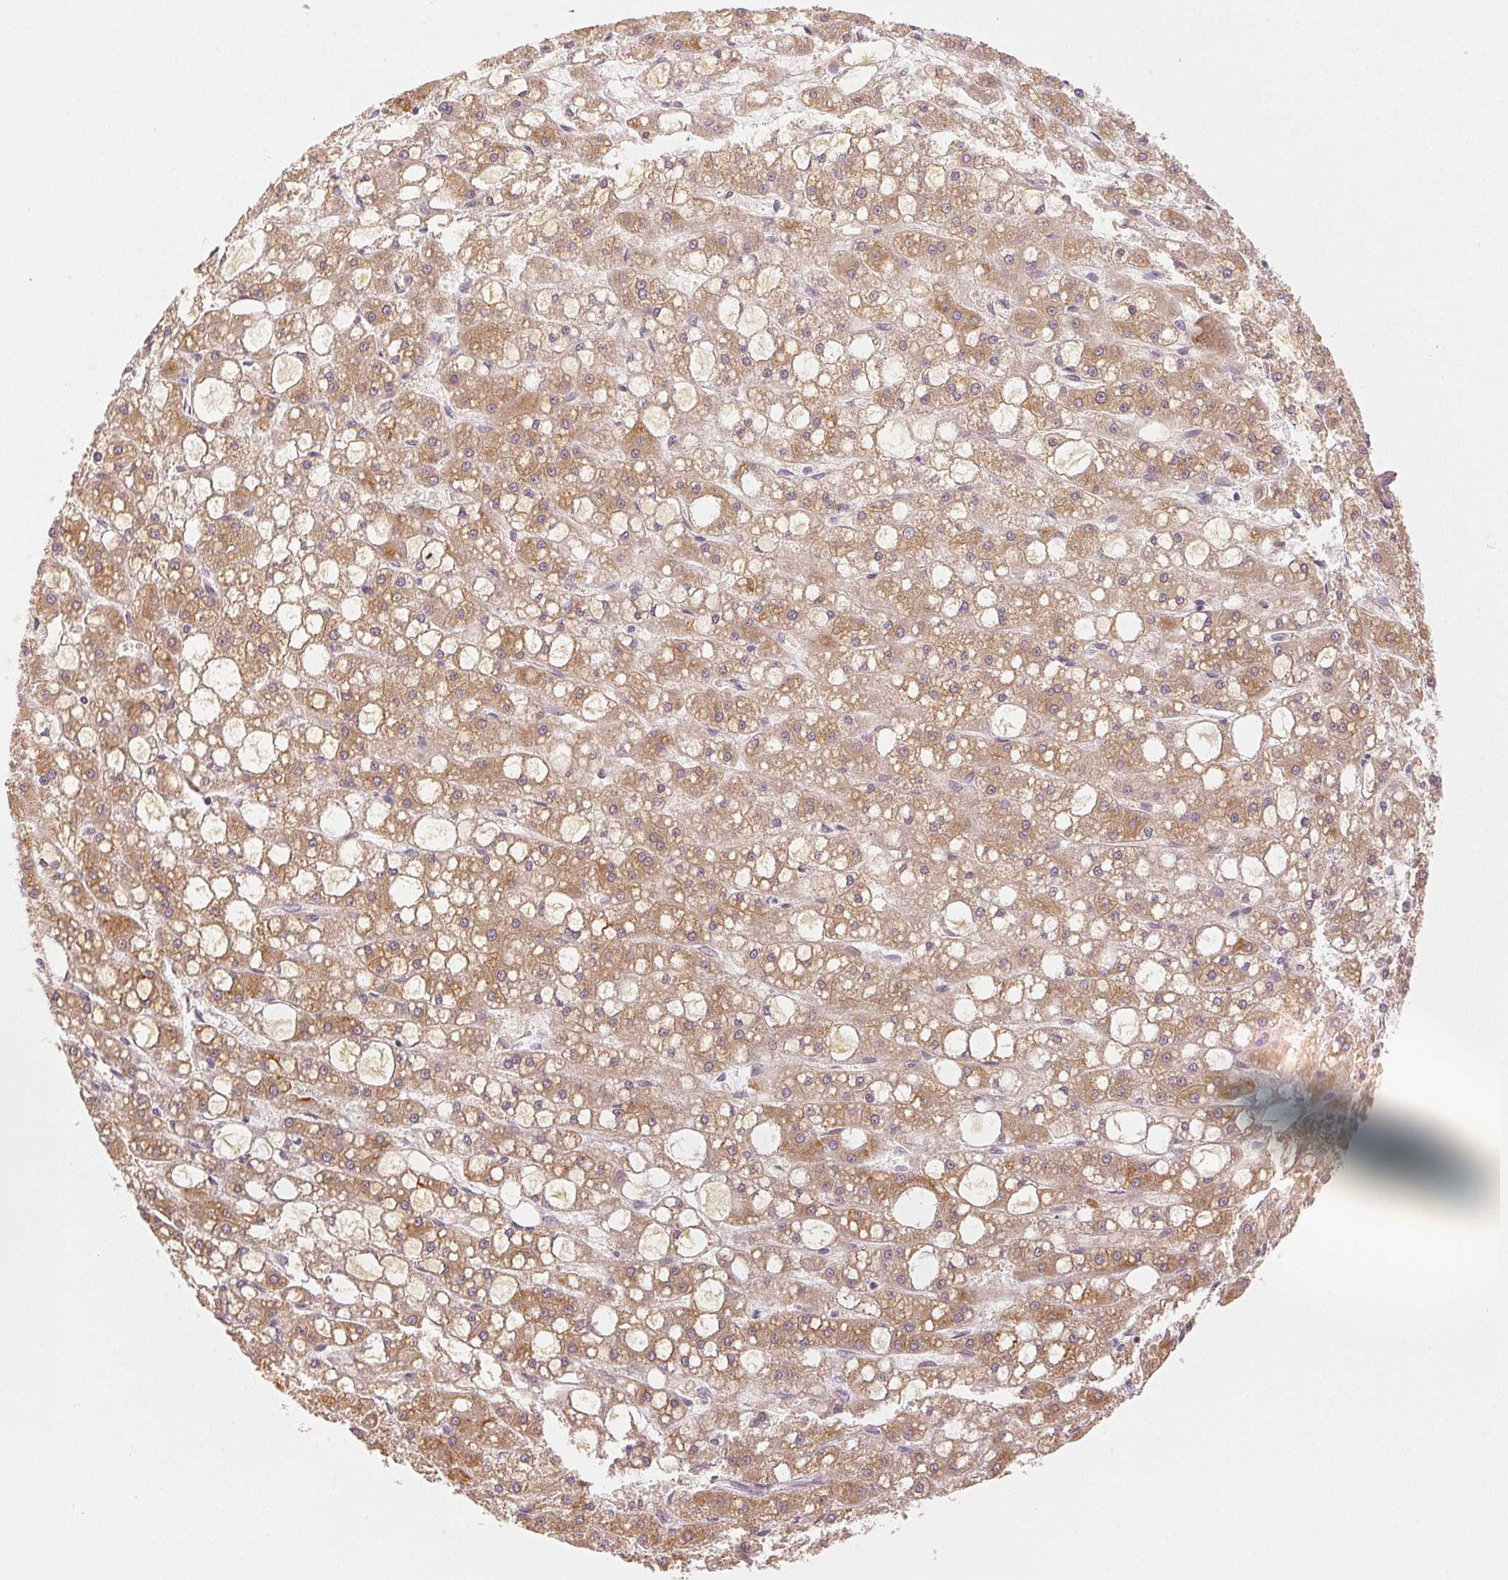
{"staining": {"intensity": "moderate", "quantity": ">75%", "location": "cytoplasmic/membranous"}, "tissue": "liver cancer", "cell_type": "Tumor cells", "image_type": "cancer", "snomed": [{"axis": "morphology", "description": "Carcinoma, Hepatocellular, NOS"}, {"axis": "topography", "description": "Liver"}], "caption": "Liver hepatocellular carcinoma stained with a brown dye demonstrates moderate cytoplasmic/membranous positive positivity in approximately >75% of tumor cells.", "gene": "MAP1LC3A", "patient": {"sex": "male", "age": 67}}